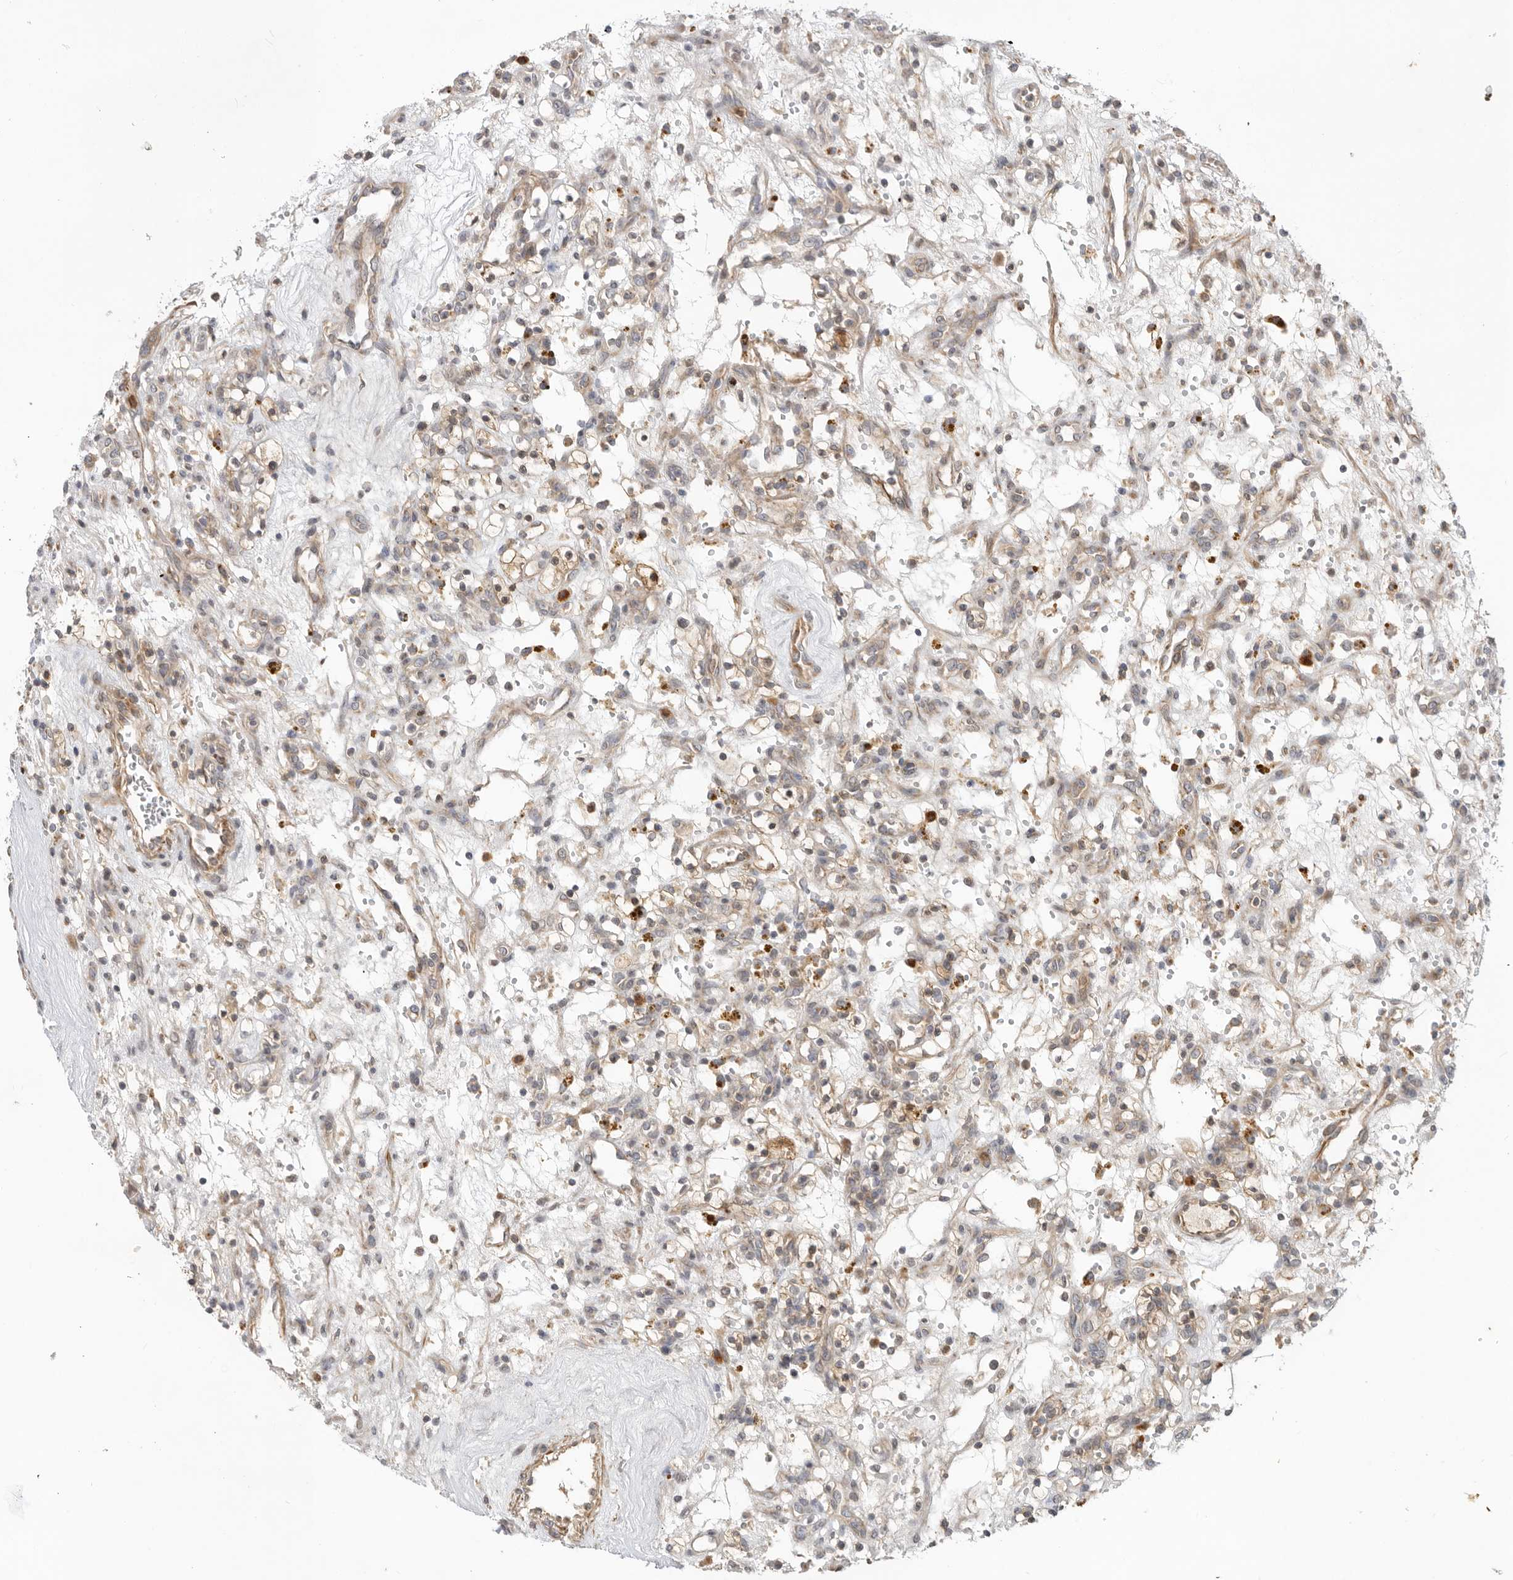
{"staining": {"intensity": "negative", "quantity": "none", "location": "none"}, "tissue": "renal cancer", "cell_type": "Tumor cells", "image_type": "cancer", "snomed": [{"axis": "morphology", "description": "Adenocarcinoma, NOS"}, {"axis": "topography", "description": "Kidney"}], "caption": "Protein analysis of renal adenocarcinoma displays no significant staining in tumor cells.", "gene": "GNE", "patient": {"sex": "female", "age": 57}}